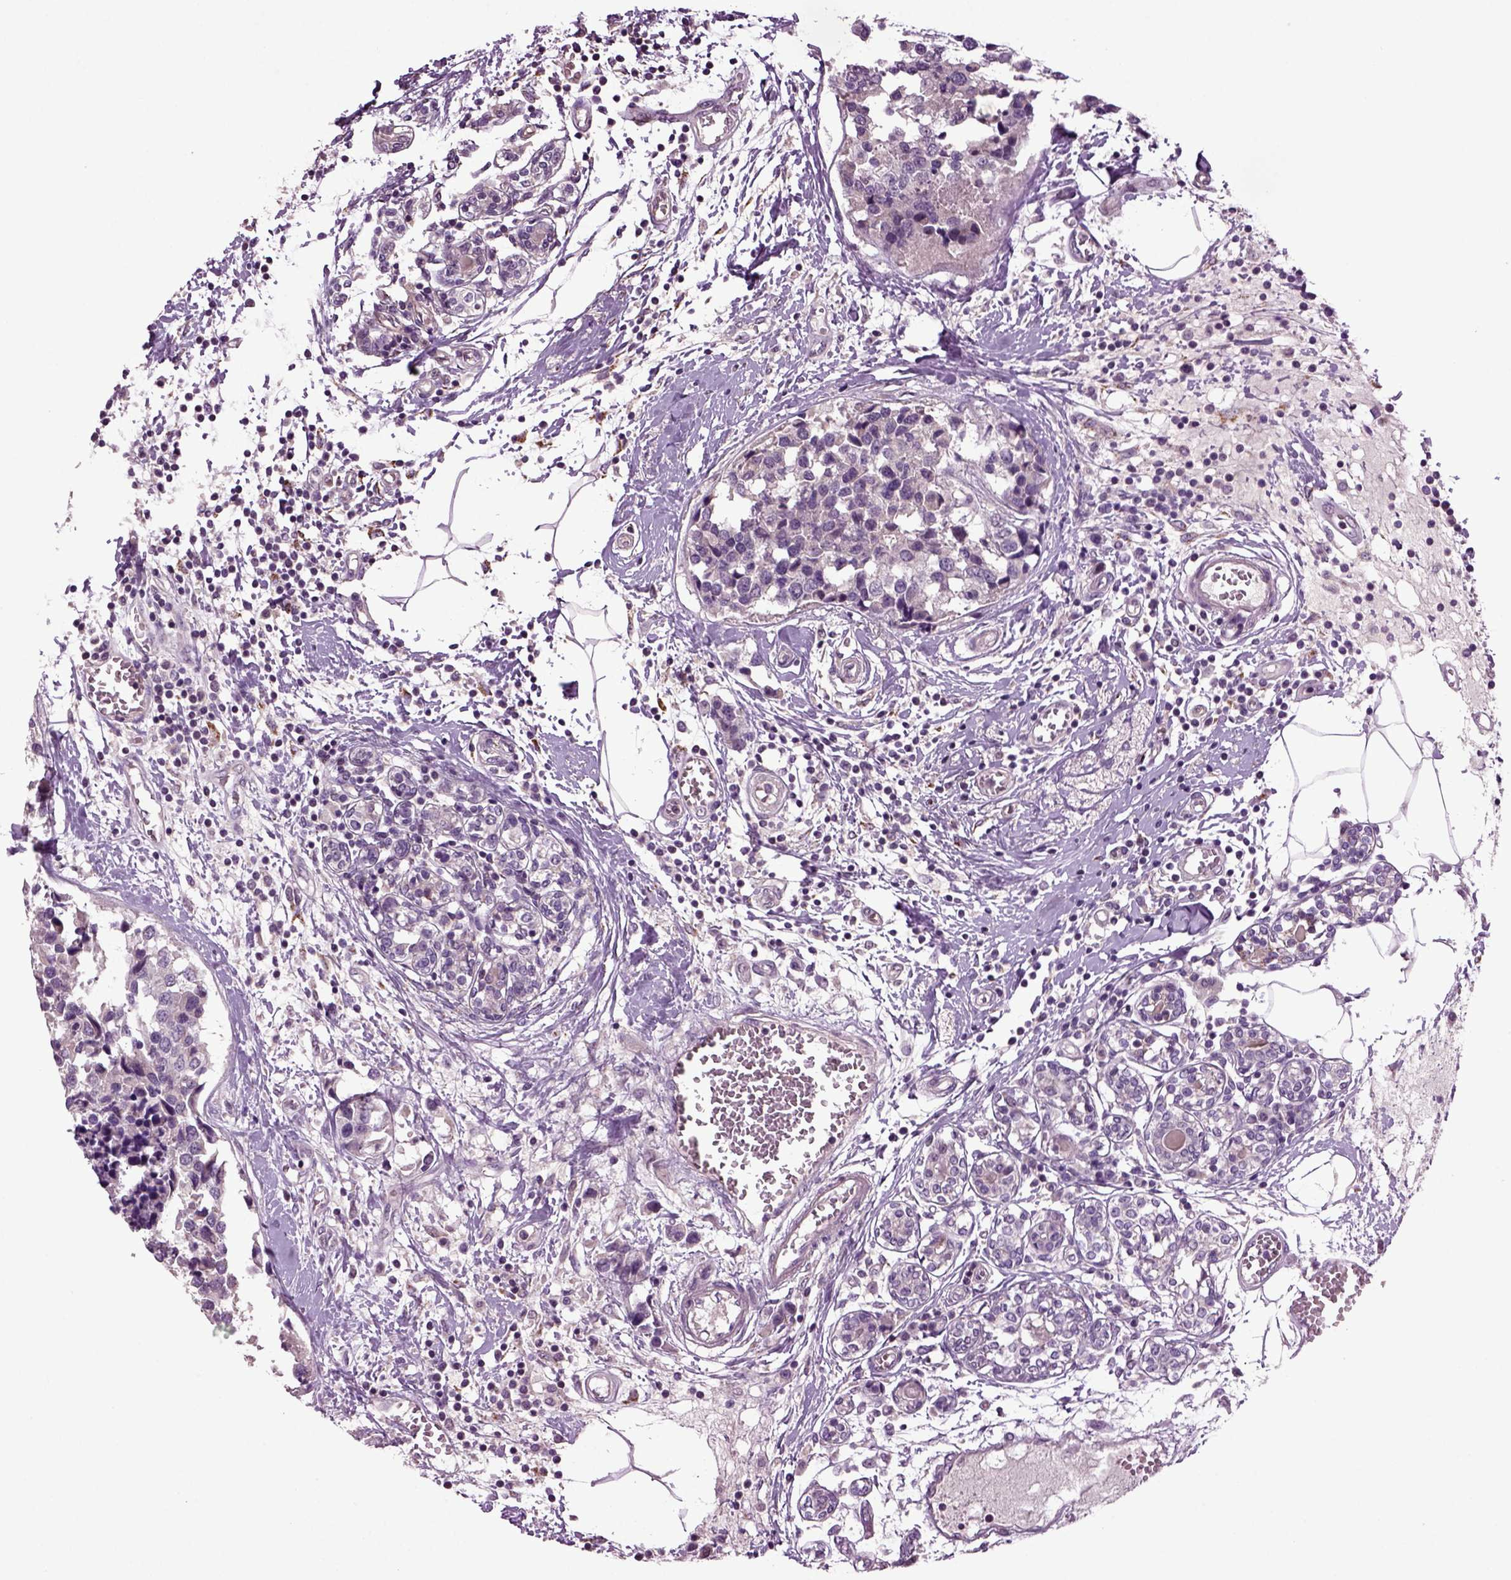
{"staining": {"intensity": "negative", "quantity": "none", "location": "none"}, "tissue": "breast cancer", "cell_type": "Tumor cells", "image_type": "cancer", "snomed": [{"axis": "morphology", "description": "Lobular carcinoma"}, {"axis": "topography", "description": "Breast"}], "caption": "Tumor cells are negative for protein expression in human breast lobular carcinoma.", "gene": "SLC17A6", "patient": {"sex": "female", "age": 59}}